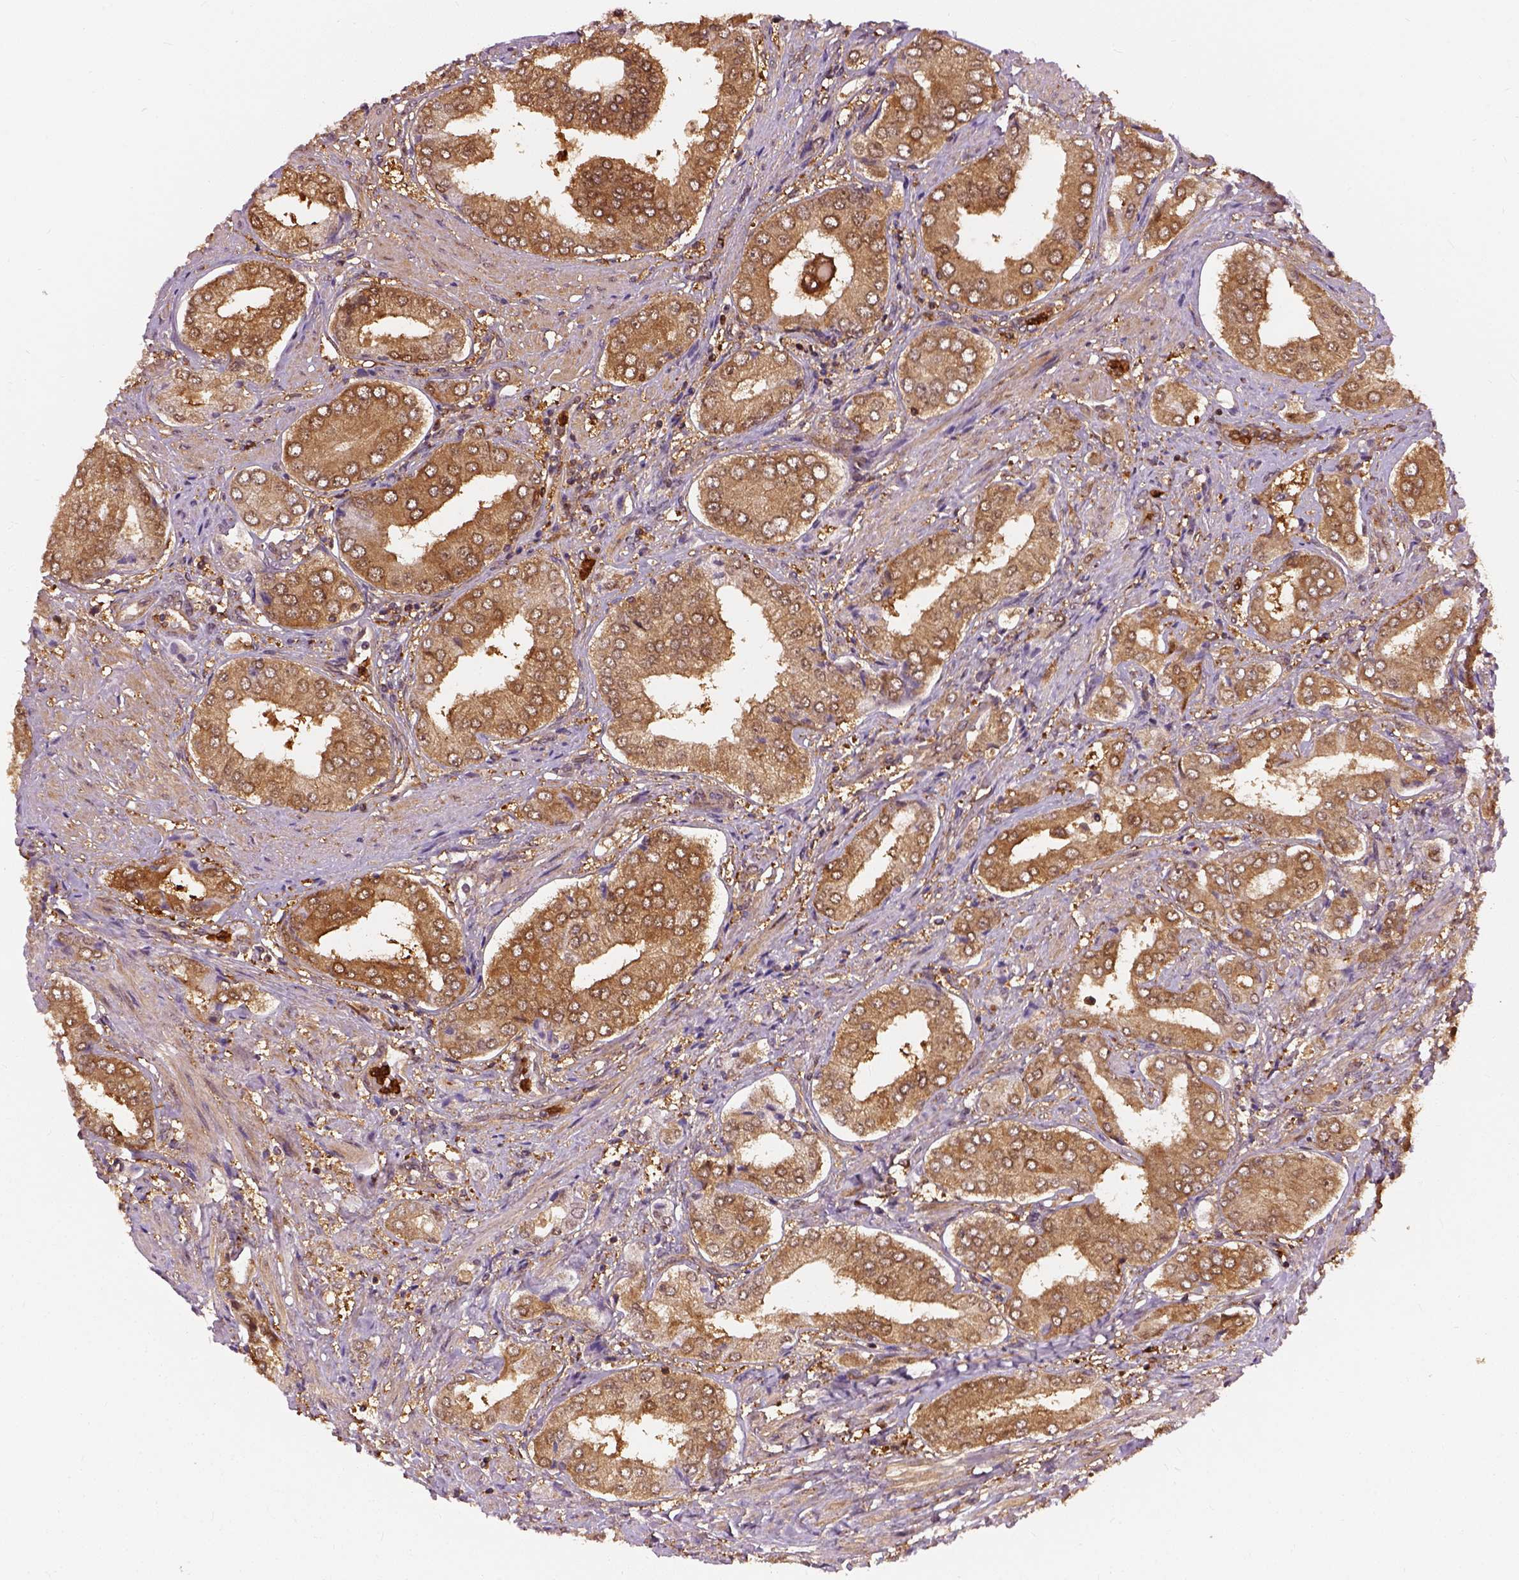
{"staining": {"intensity": "moderate", "quantity": ">75%", "location": "cytoplasmic/membranous"}, "tissue": "prostate cancer", "cell_type": "Tumor cells", "image_type": "cancer", "snomed": [{"axis": "morphology", "description": "Adenocarcinoma, NOS"}, {"axis": "topography", "description": "Prostate"}], "caption": "A brown stain labels moderate cytoplasmic/membranous expression of a protein in human prostate cancer (adenocarcinoma) tumor cells.", "gene": "GPI", "patient": {"sex": "male", "age": 63}}